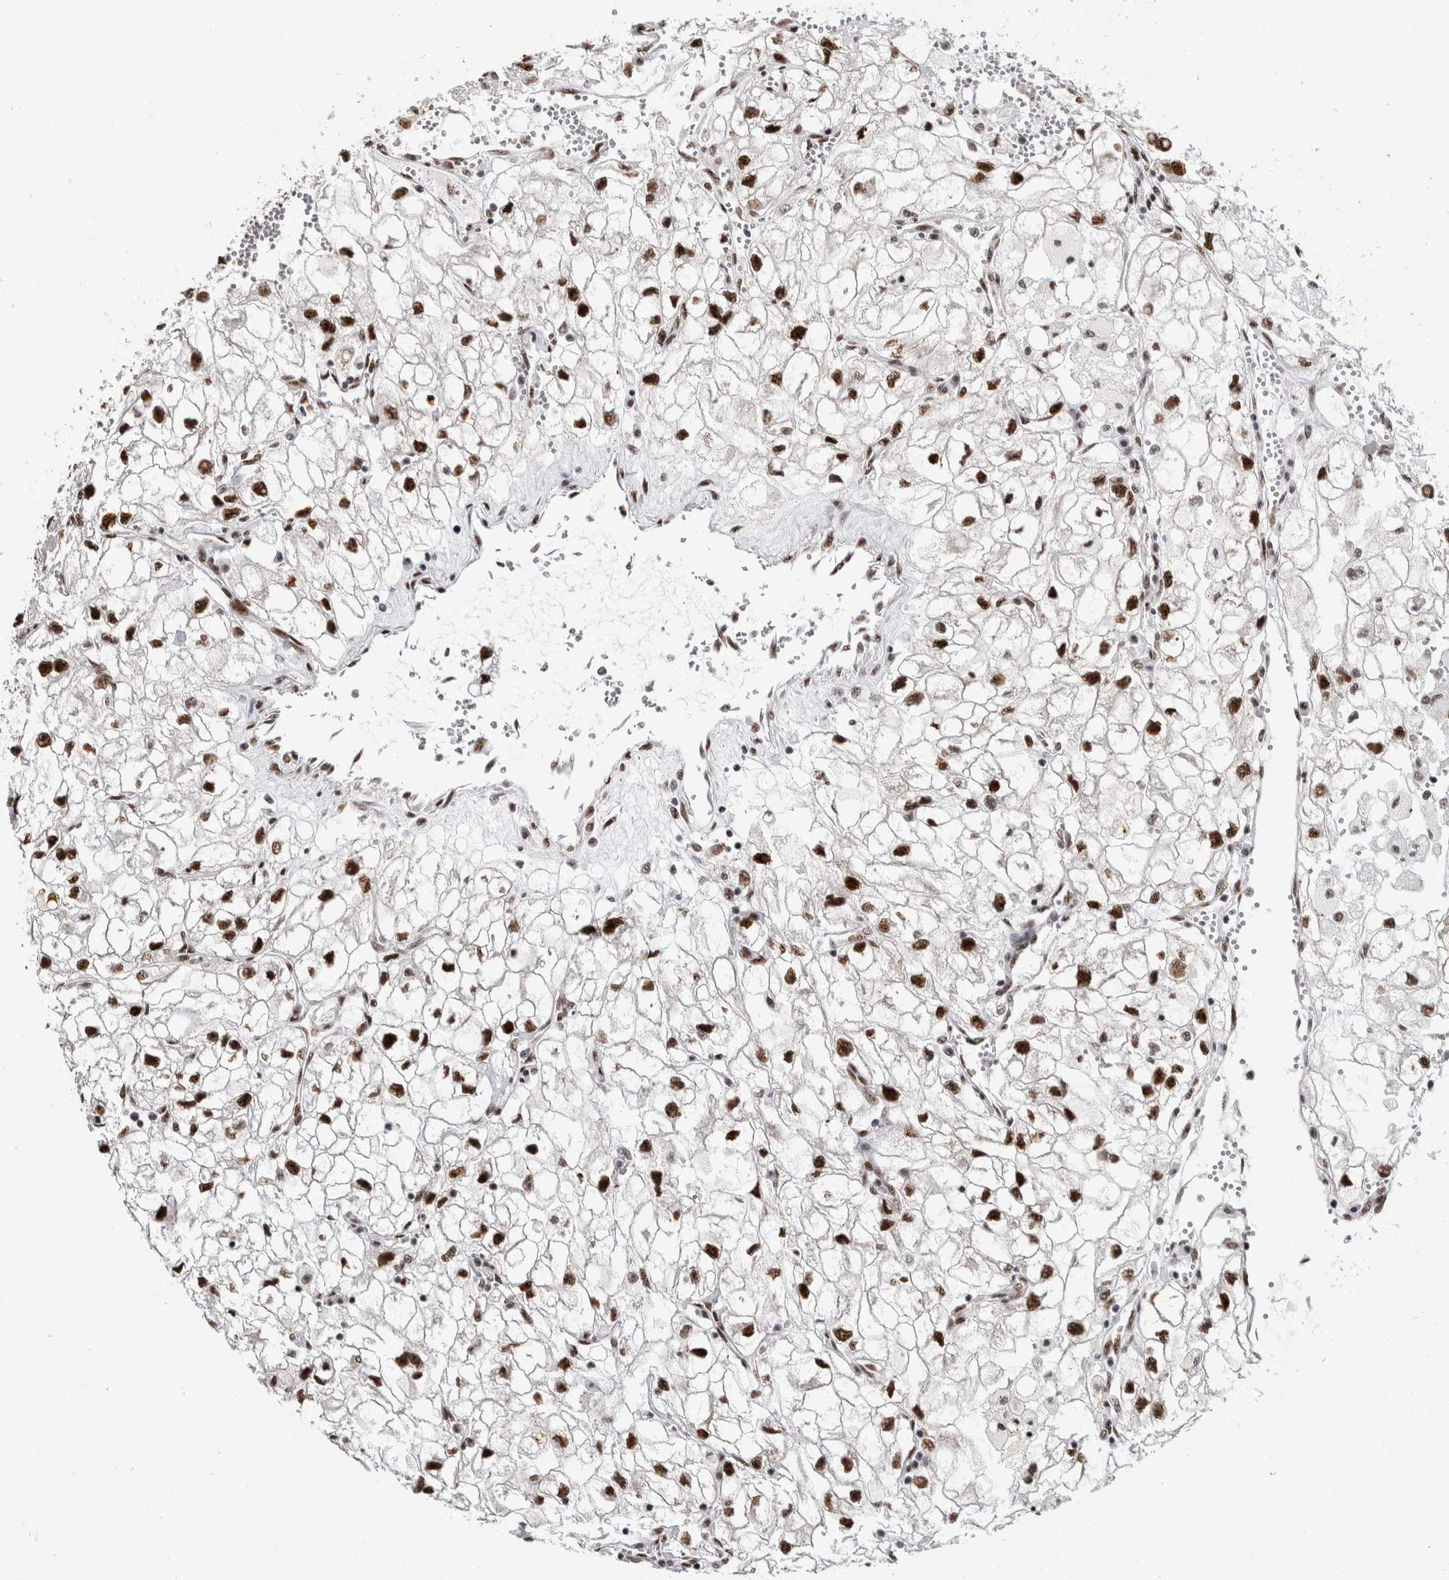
{"staining": {"intensity": "strong", "quantity": ">75%", "location": "nuclear"}, "tissue": "renal cancer", "cell_type": "Tumor cells", "image_type": "cancer", "snomed": [{"axis": "morphology", "description": "Adenocarcinoma, NOS"}, {"axis": "topography", "description": "Kidney"}], "caption": "Approximately >75% of tumor cells in human renal cancer (adenocarcinoma) exhibit strong nuclear protein staining as visualized by brown immunohistochemical staining.", "gene": "MKNK1", "patient": {"sex": "female", "age": 70}}